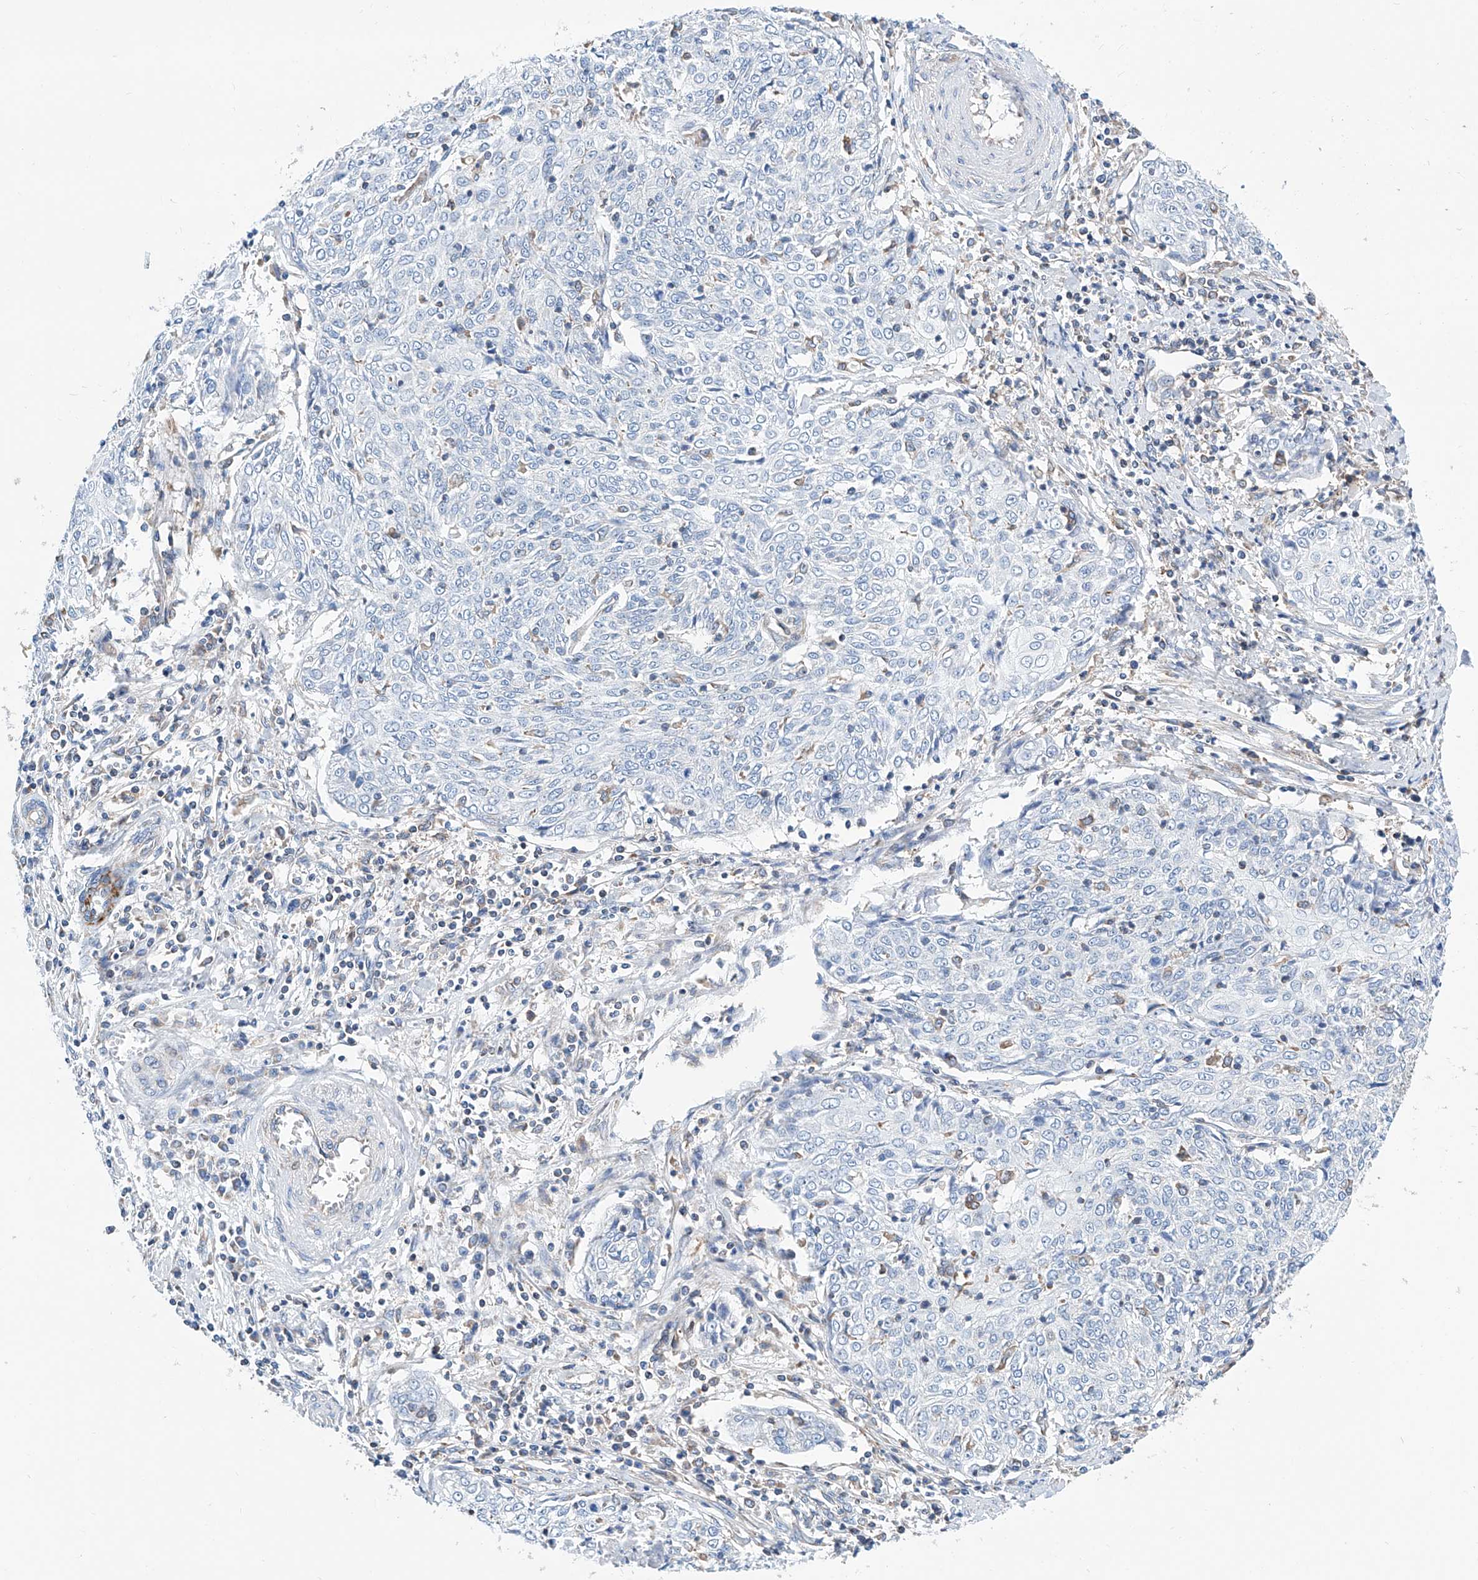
{"staining": {"intensity": "negative", "quantity": "none", "location": "none"}, "tissue": "cervical cancer", "cell_type": "Tumor cells", "image_type": "cancer", "snomed": [{"axis": "morphology", "description": "Squamous cell carcinoma, NOS"}, {"axis": "topography", "description": "Cervix"}], "caption": "Immunohistochemical staining of cervical squamous cell carcinoma reveals no significant expression in tumor cells. (Brightfield microscopy of DAB IHC at high magnification).", "gene": "MAD2L1", "patient": {"sex": "female", "age": 48}}